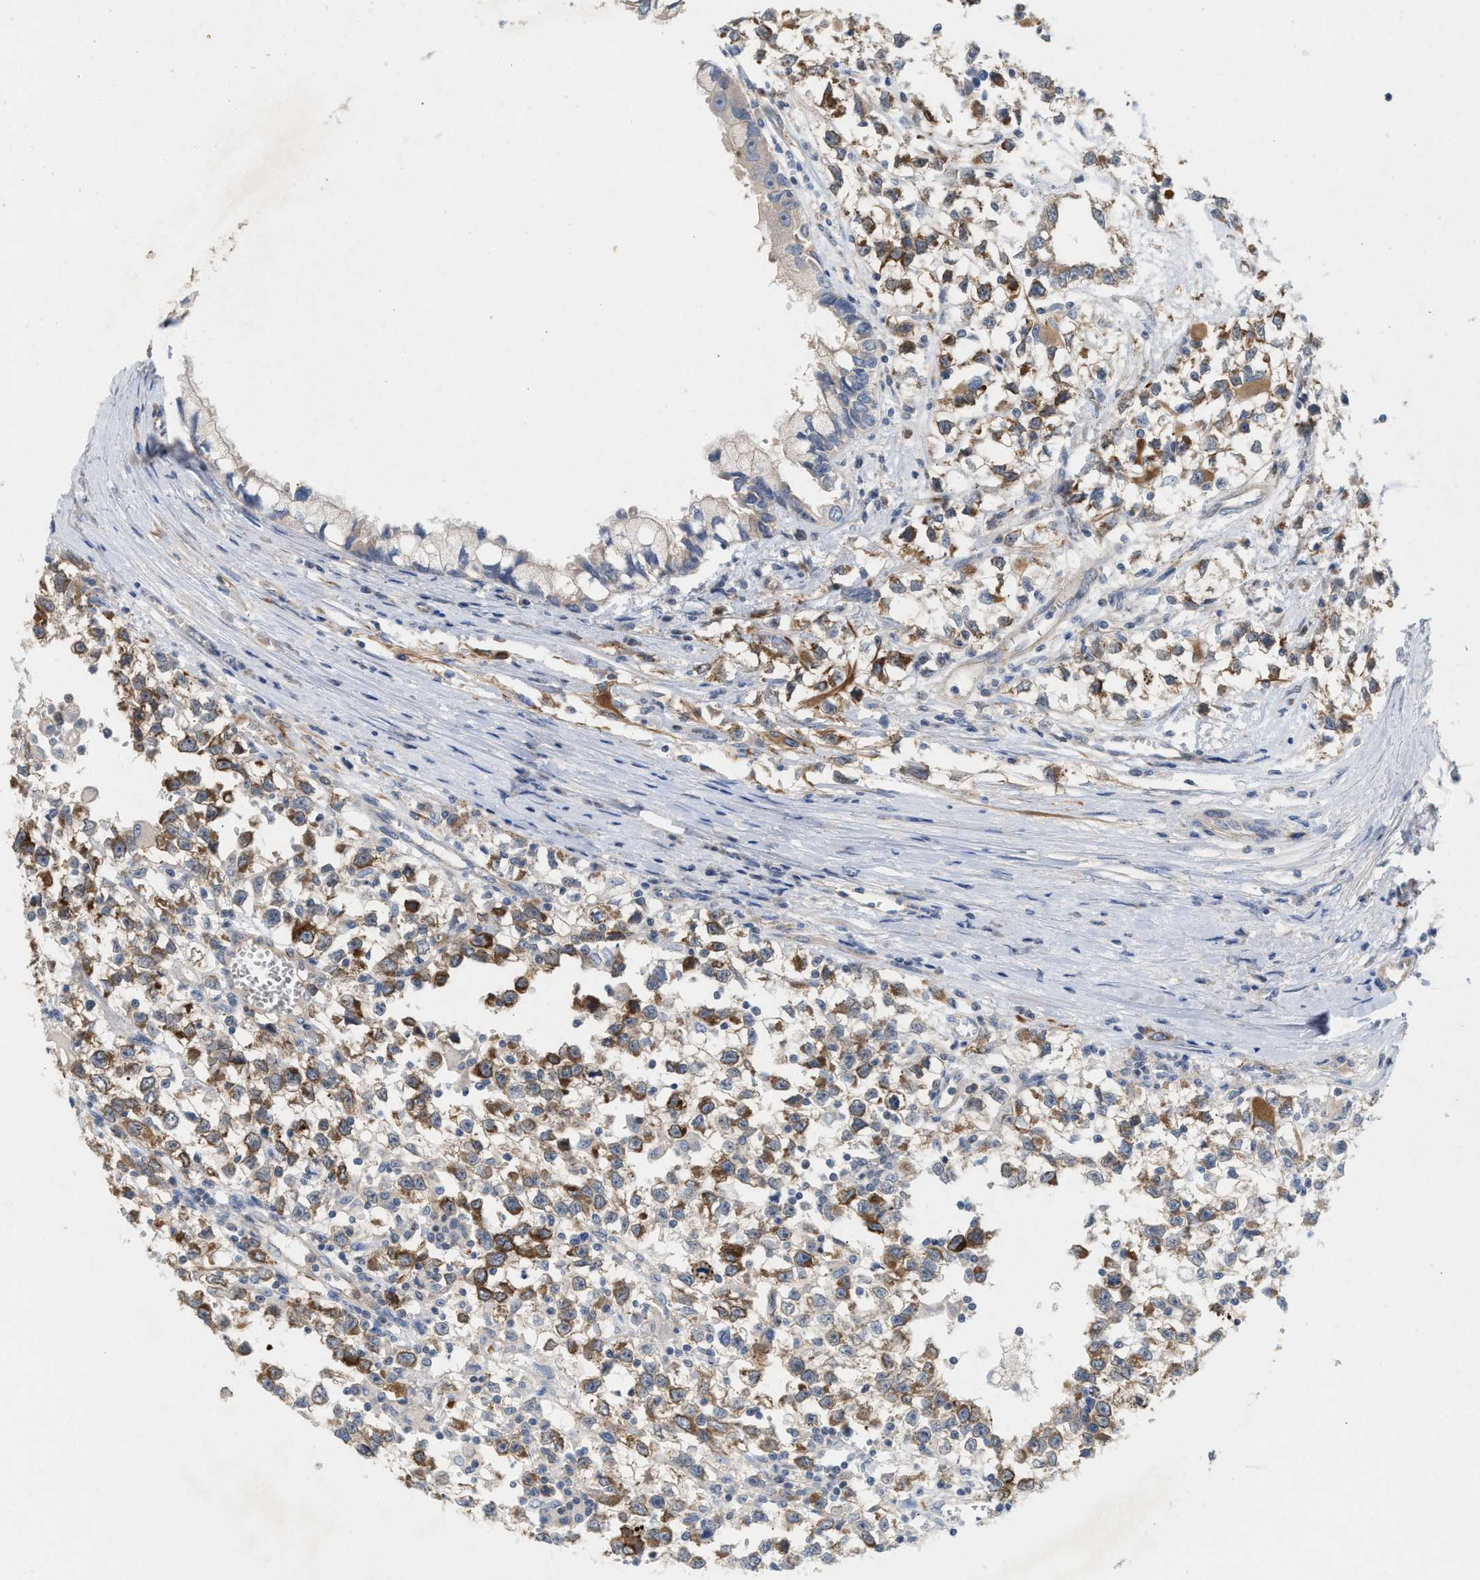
{"staining": {"intensity": "moderate", "quantity": ">75%", "location": "cytoplasmic/membranous"}, "tissue": "testis cancer", "cell_type": "Tumor cells", "image_type": "cancer", "snomed": [{"axis": "morphology", "description": "Seminoma, NOS"}, {"axis": "morphology", "description": "Carcinoma, Embryonal, NOS"}, {"axis": "topography", "description": "Testis"}], "caption": "A medium amount of moderate cytoplasmic/membranous staining is appreciated in approximately >75% of tumor cells in testis cancer (embryonal carcinoma) tissue.", "gene": "UBAP2", "patient": {"sex": "male", "age": 51}}